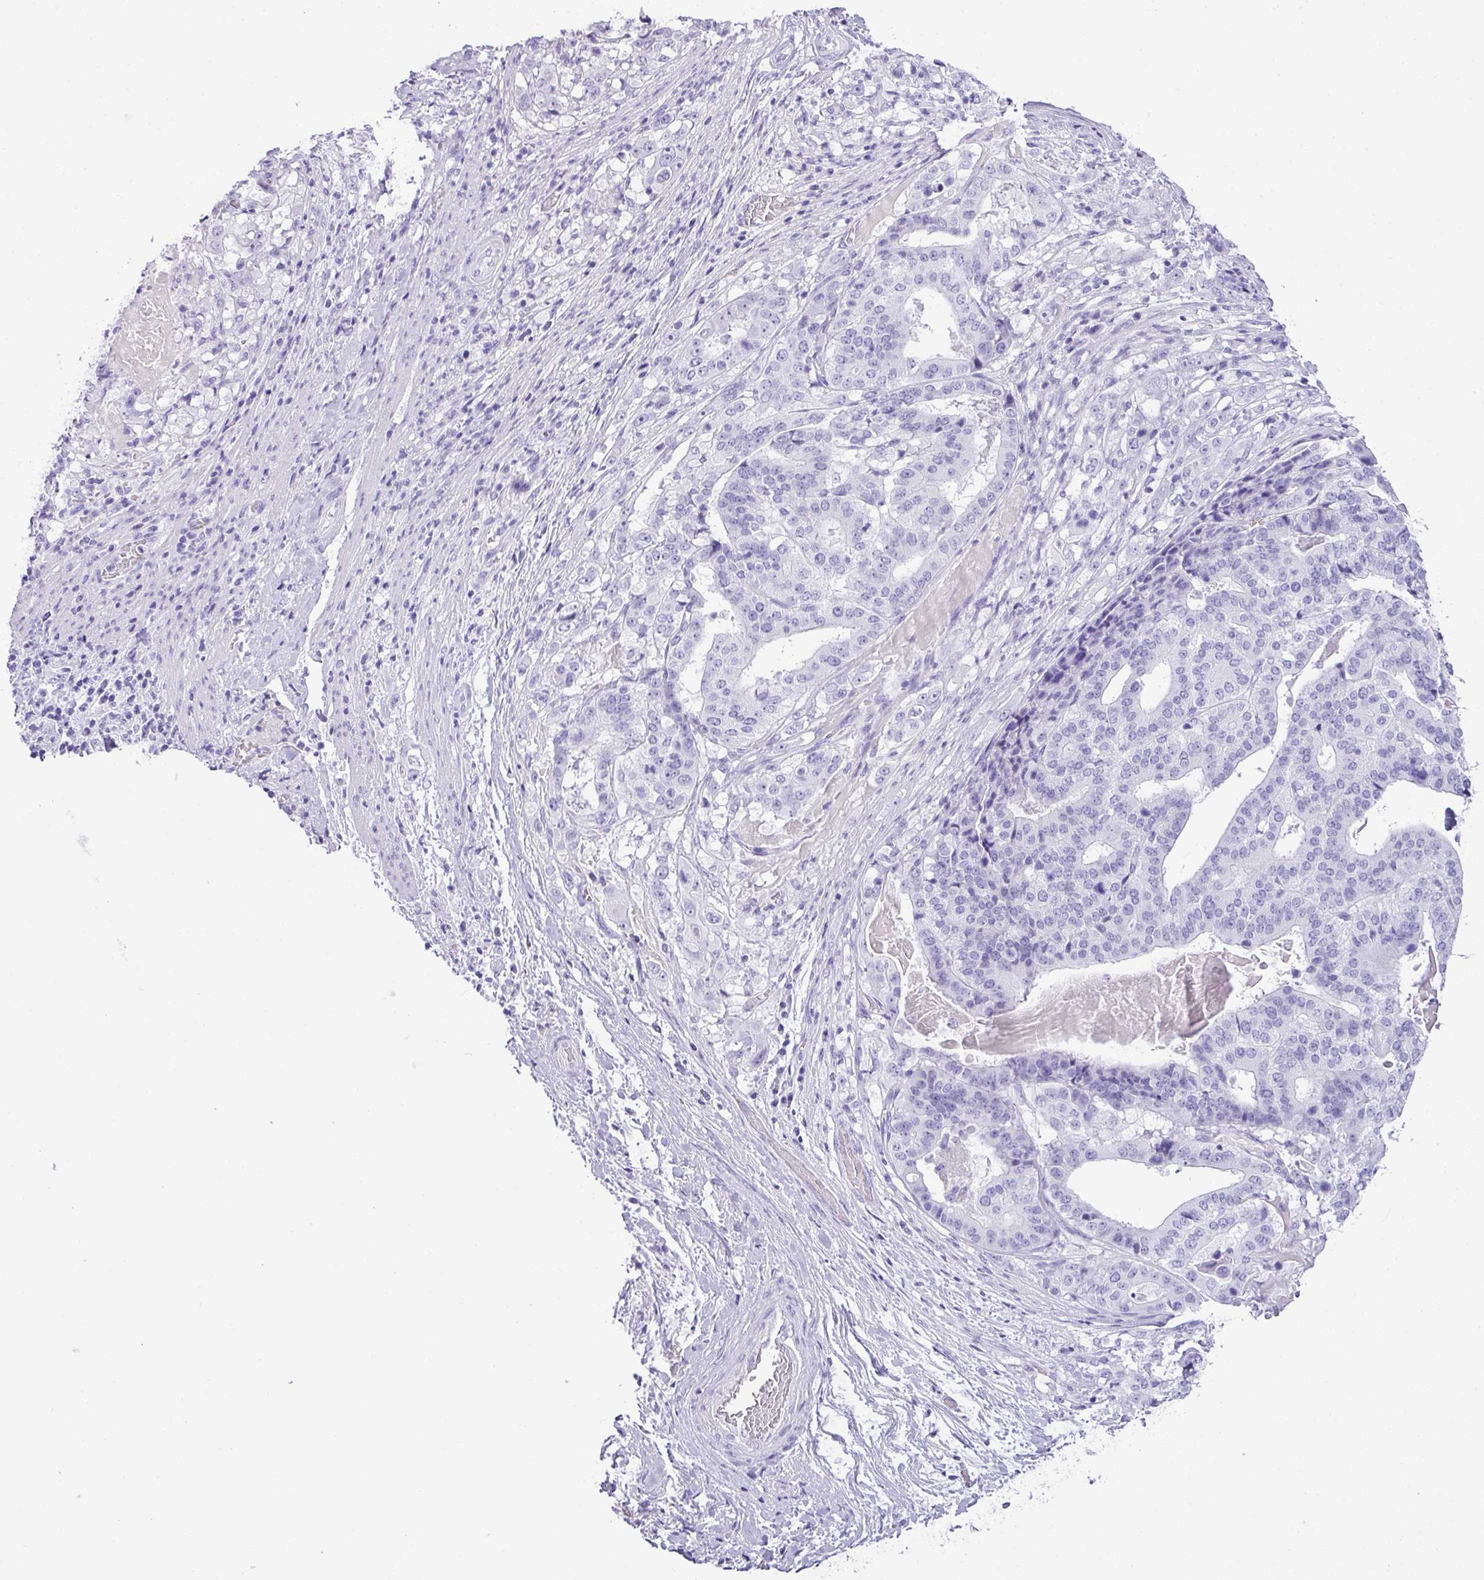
{"staining": {"intensity": "negative", "quantity": "none", "location": "none"}, "tissue": "stomach cancer", "cell_type": "Tumor cells", "image_type": "cancer", "snomed": [{"axis": "morphology", "description": "Adenocarcinoma, NOS"}, {"axis": "topography", "description": "Stomach"}], "caption": "High power microscopy photomicrograph of an immunohistochemistry (IHC) histopathology image of adenocarcinoma (stomach), revealing no significant expression in tumor cells.", "gene": "TNP1", "patient": {"sex": "male", "age": 48}}